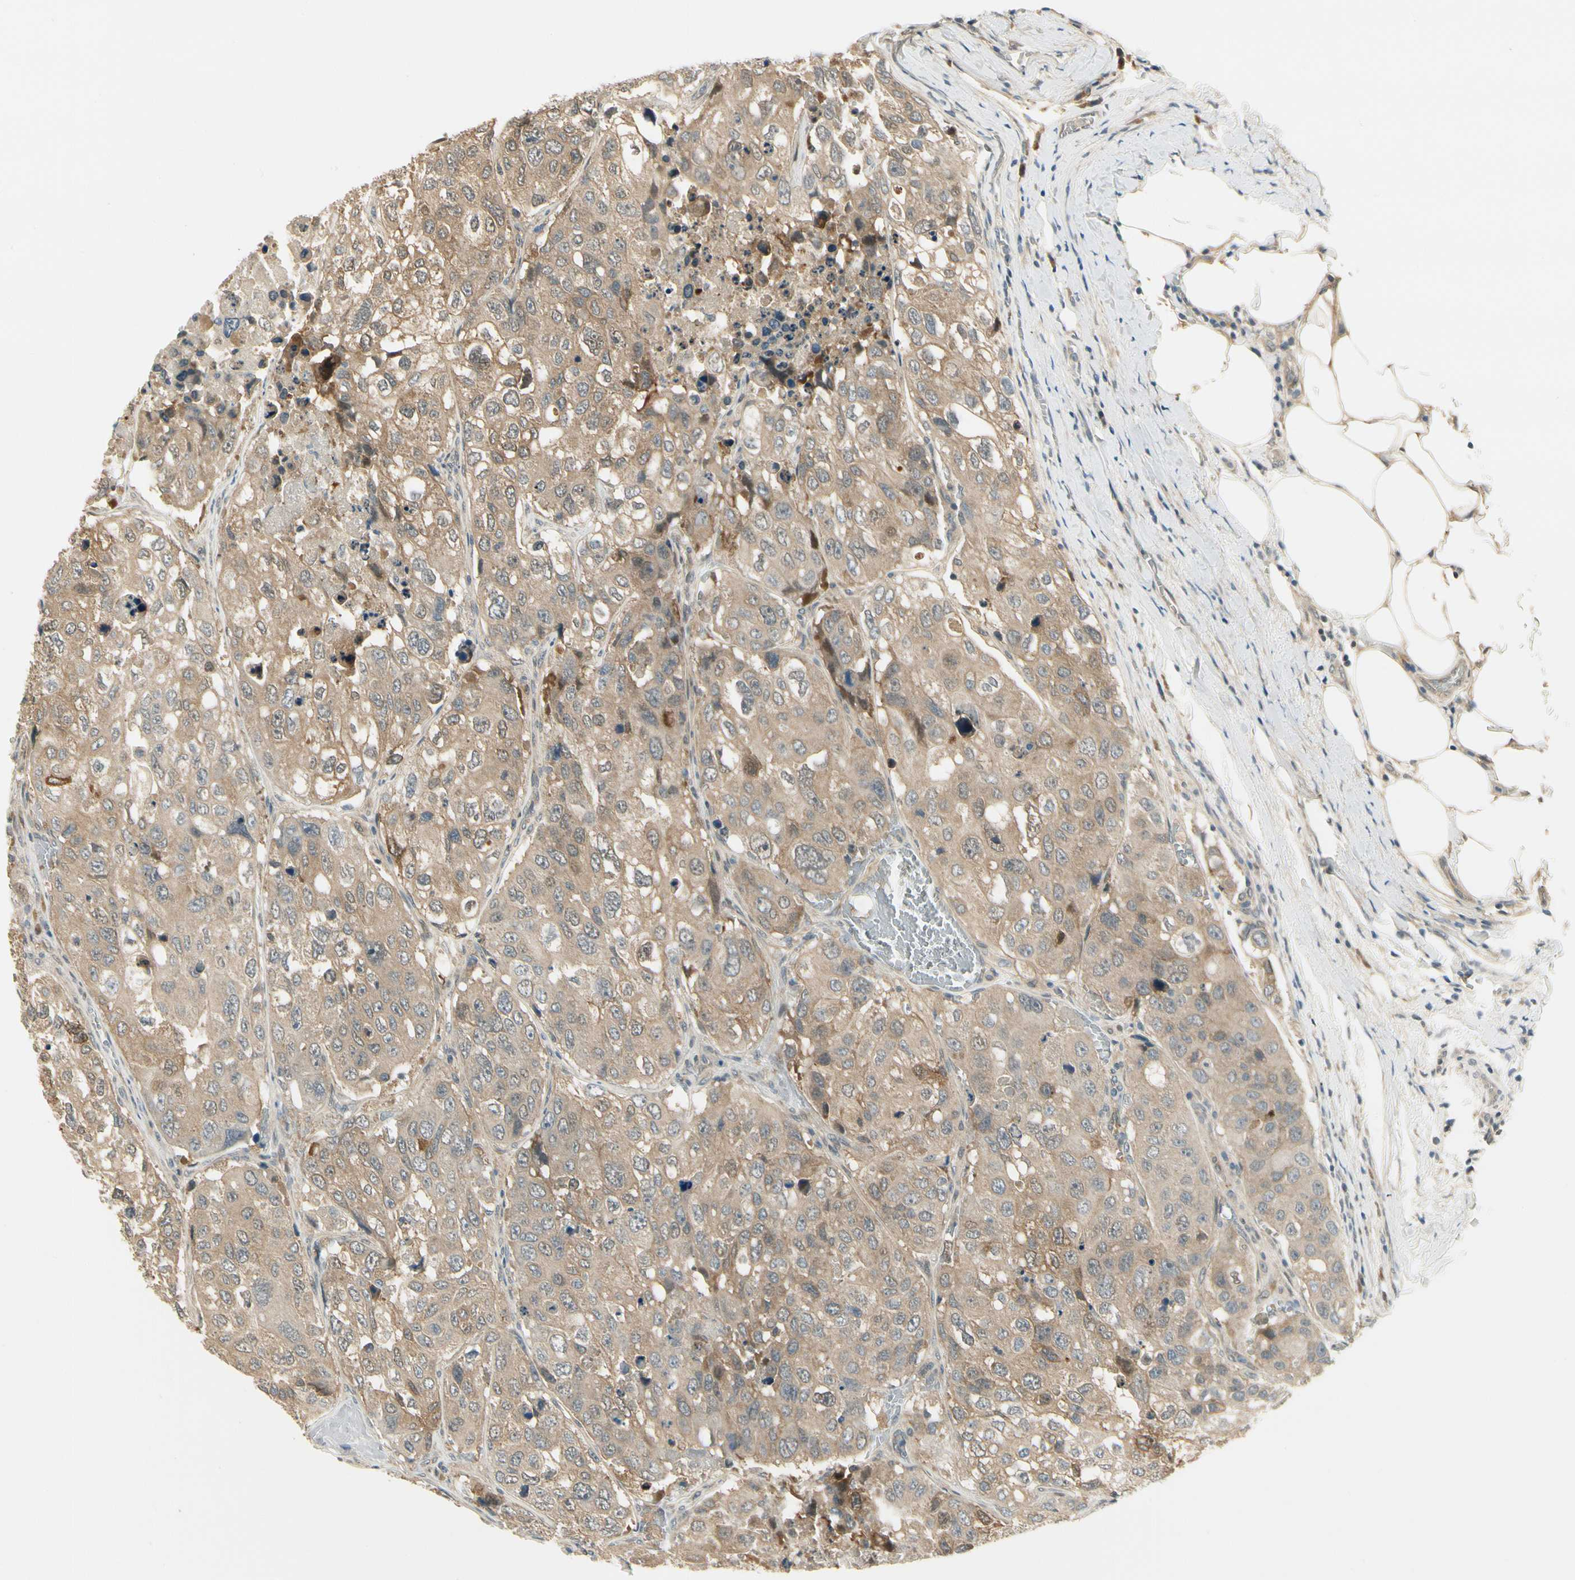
{"staining": {"intensity": "moderate", "quantity": ">75%", "location": "cytoplasmic/membranous"}, "tissue": "urothelial cancer", "cell_type": "Tumor cells", "image_type": "cancer", "snomed": [{"axis": "morphology", "description": "Urothelial carcinoma, High grade"}, {"axis": "topography", "description": "Lymph node"}, {"axis": "topography", "description": "Urinary bladder"}], "caption": "Immunohistochemical staining of human urothelial cancer demonstrates moderate cytoplasmic/membranous protein staining in approximately >75% of tumor cells.", "gene": "EPHB3", "patient": {"sex": "male", "age": 51}}